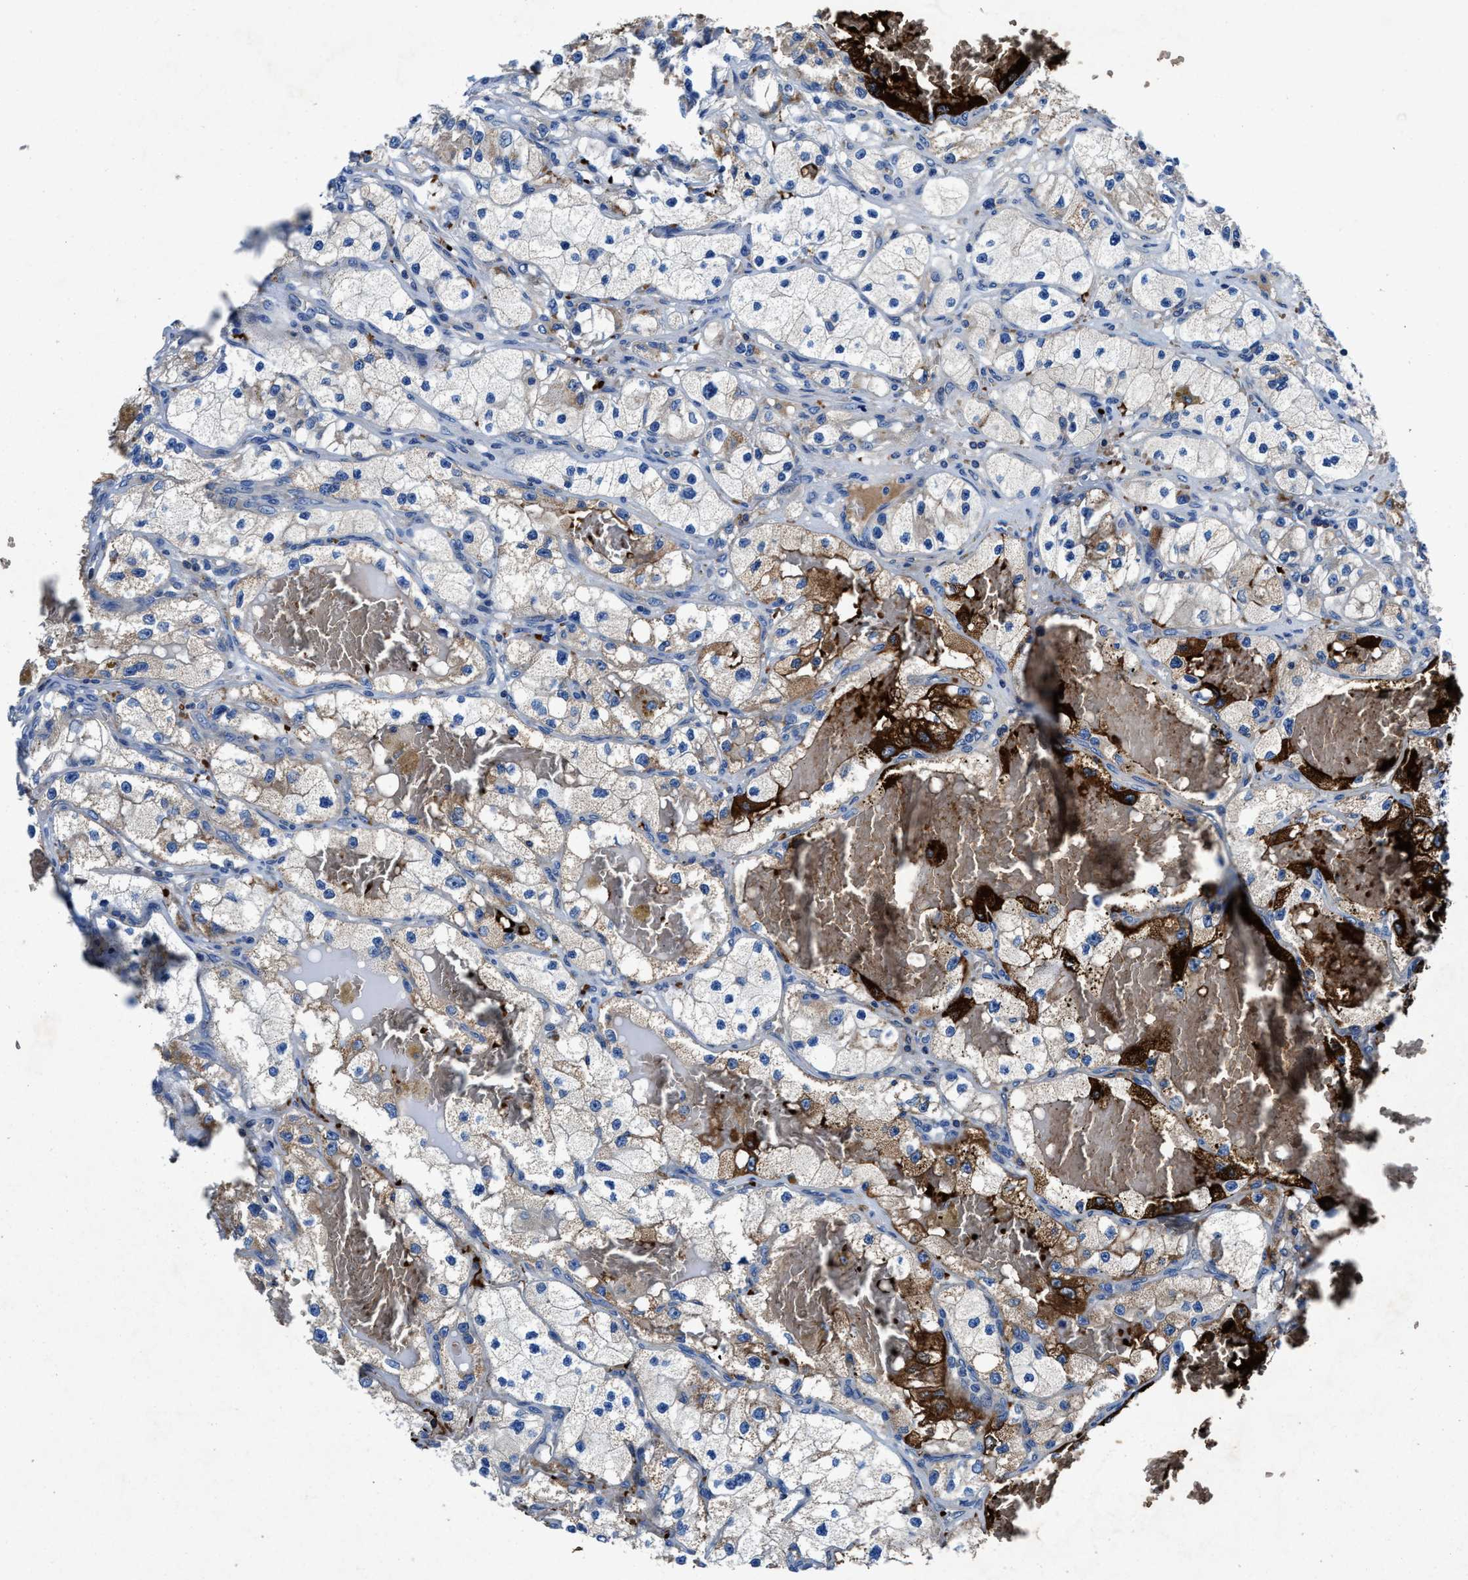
{"staining": {"intensity": "moderate", "quantity": "<25%", "location": "cytoplasmic/membranous"}, "tissue": "renal cancer", "cell_type": "Tumor cells", "image_type": "cancer", "snomed": [{"axis": "morphology", "description": "Adenocarcinoma, NOS"}, {"axis": "topography", "description": "Kidney"}], "caption": "Immunohistochemical staining of human renal adenocarcinoma exhibits low levels of moderate cytoplasmic/membranous protein expression in approximately <25% of tumor cells.", "gene": "PHLPP1", "patient": {"sex": "female", "age": 57}}